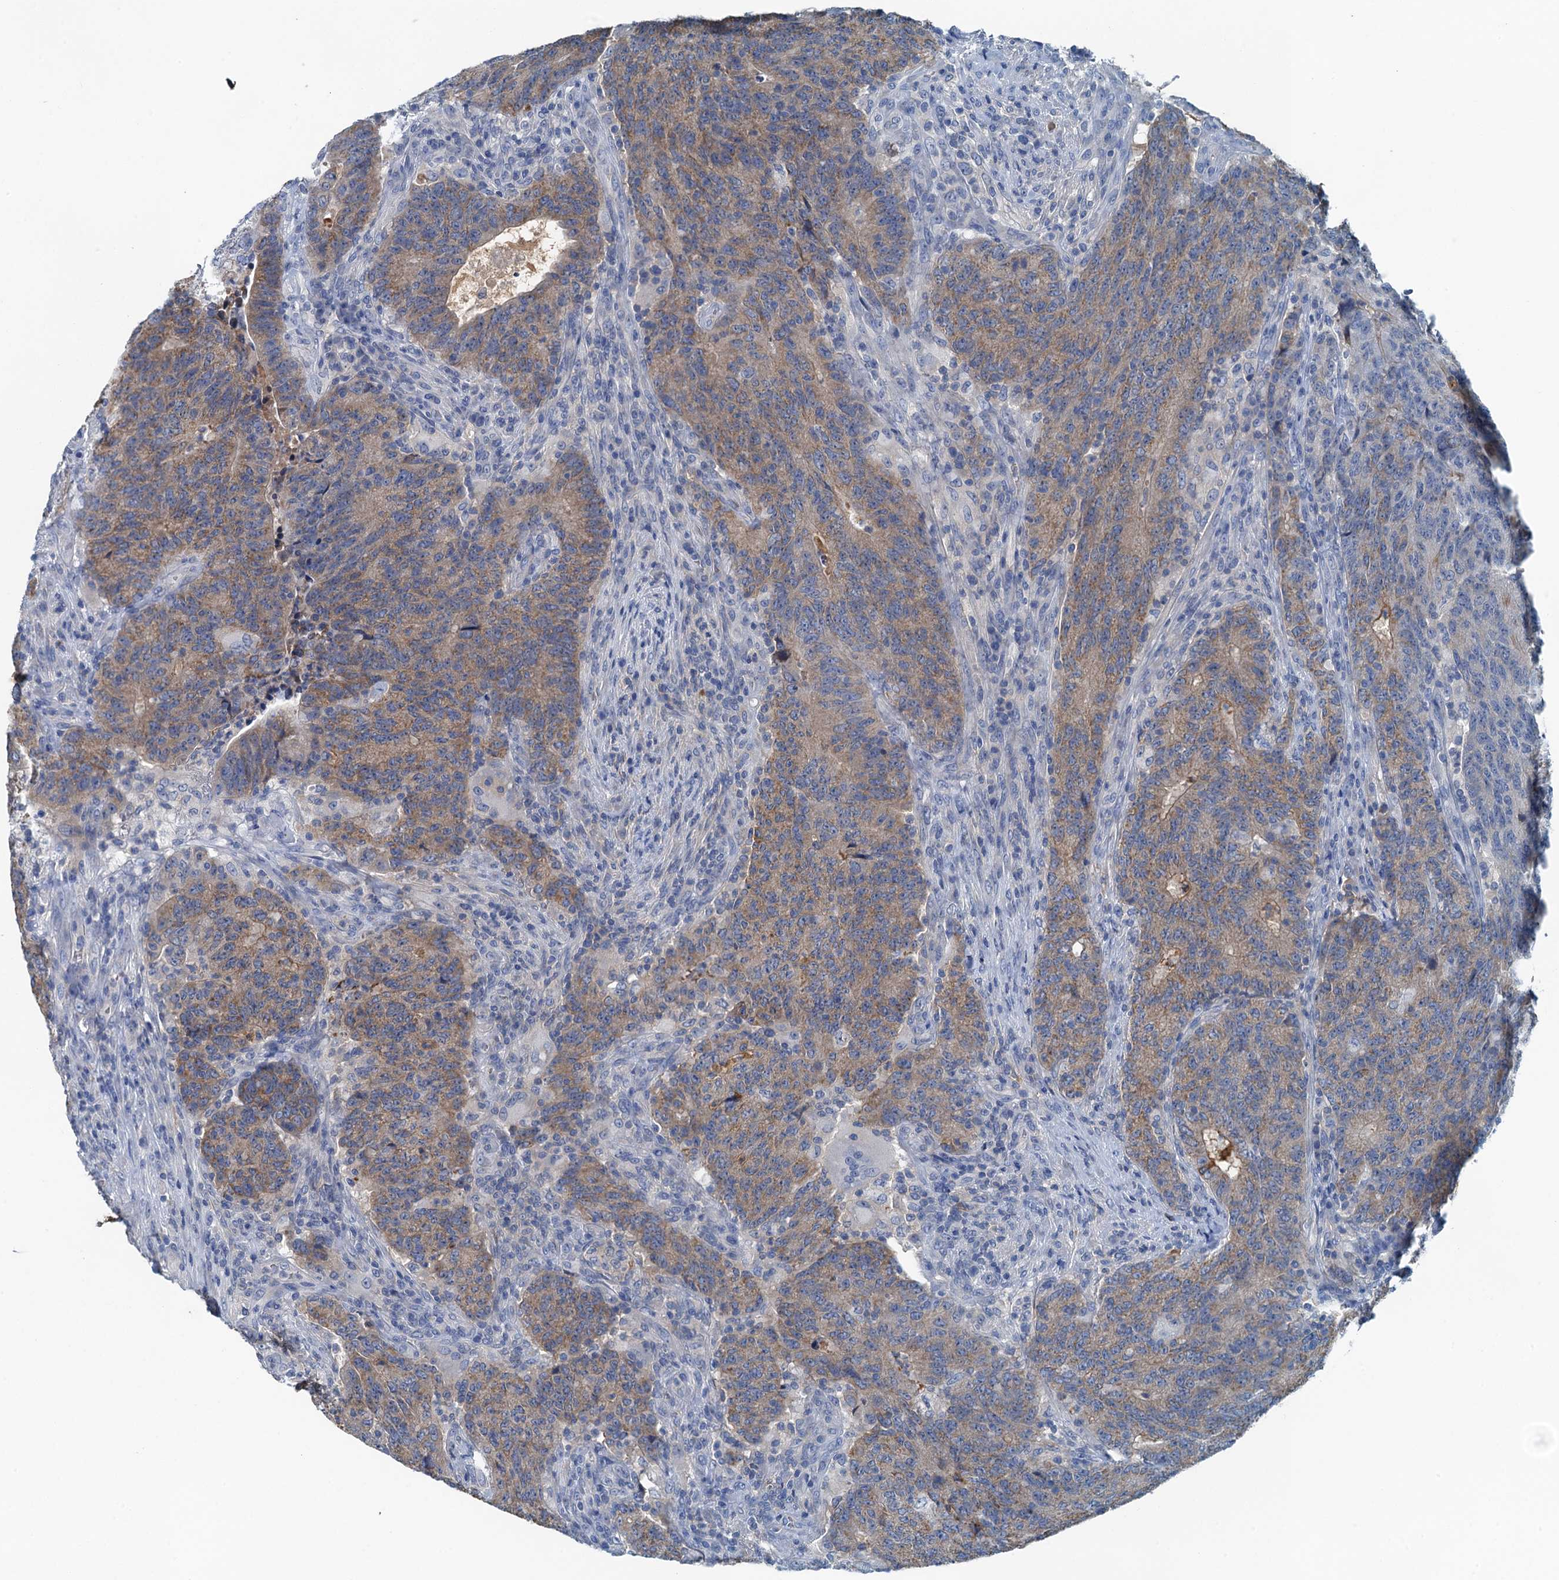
{"staining": {"intensity": "weak", "quantity": ">75%", "location": "cytoplasmic/membranous"}, "tissue": "colorectal cancer", "cell_type": "Tumor cells", "image_type": "cancer", "snomed": [{"axis": "morphology", "description": "Adenocarcinoma, NOS"}, {"axis": "topography", "description": "Colon"}], "caption": "Protein staining demonstrates weak cytoplasmic/membranous positivity in about >75% of tumor cells in adenocarcinoma (colorectal).", "gene": "LSM14B", "patient": {"sex": "female", "age": 75}}